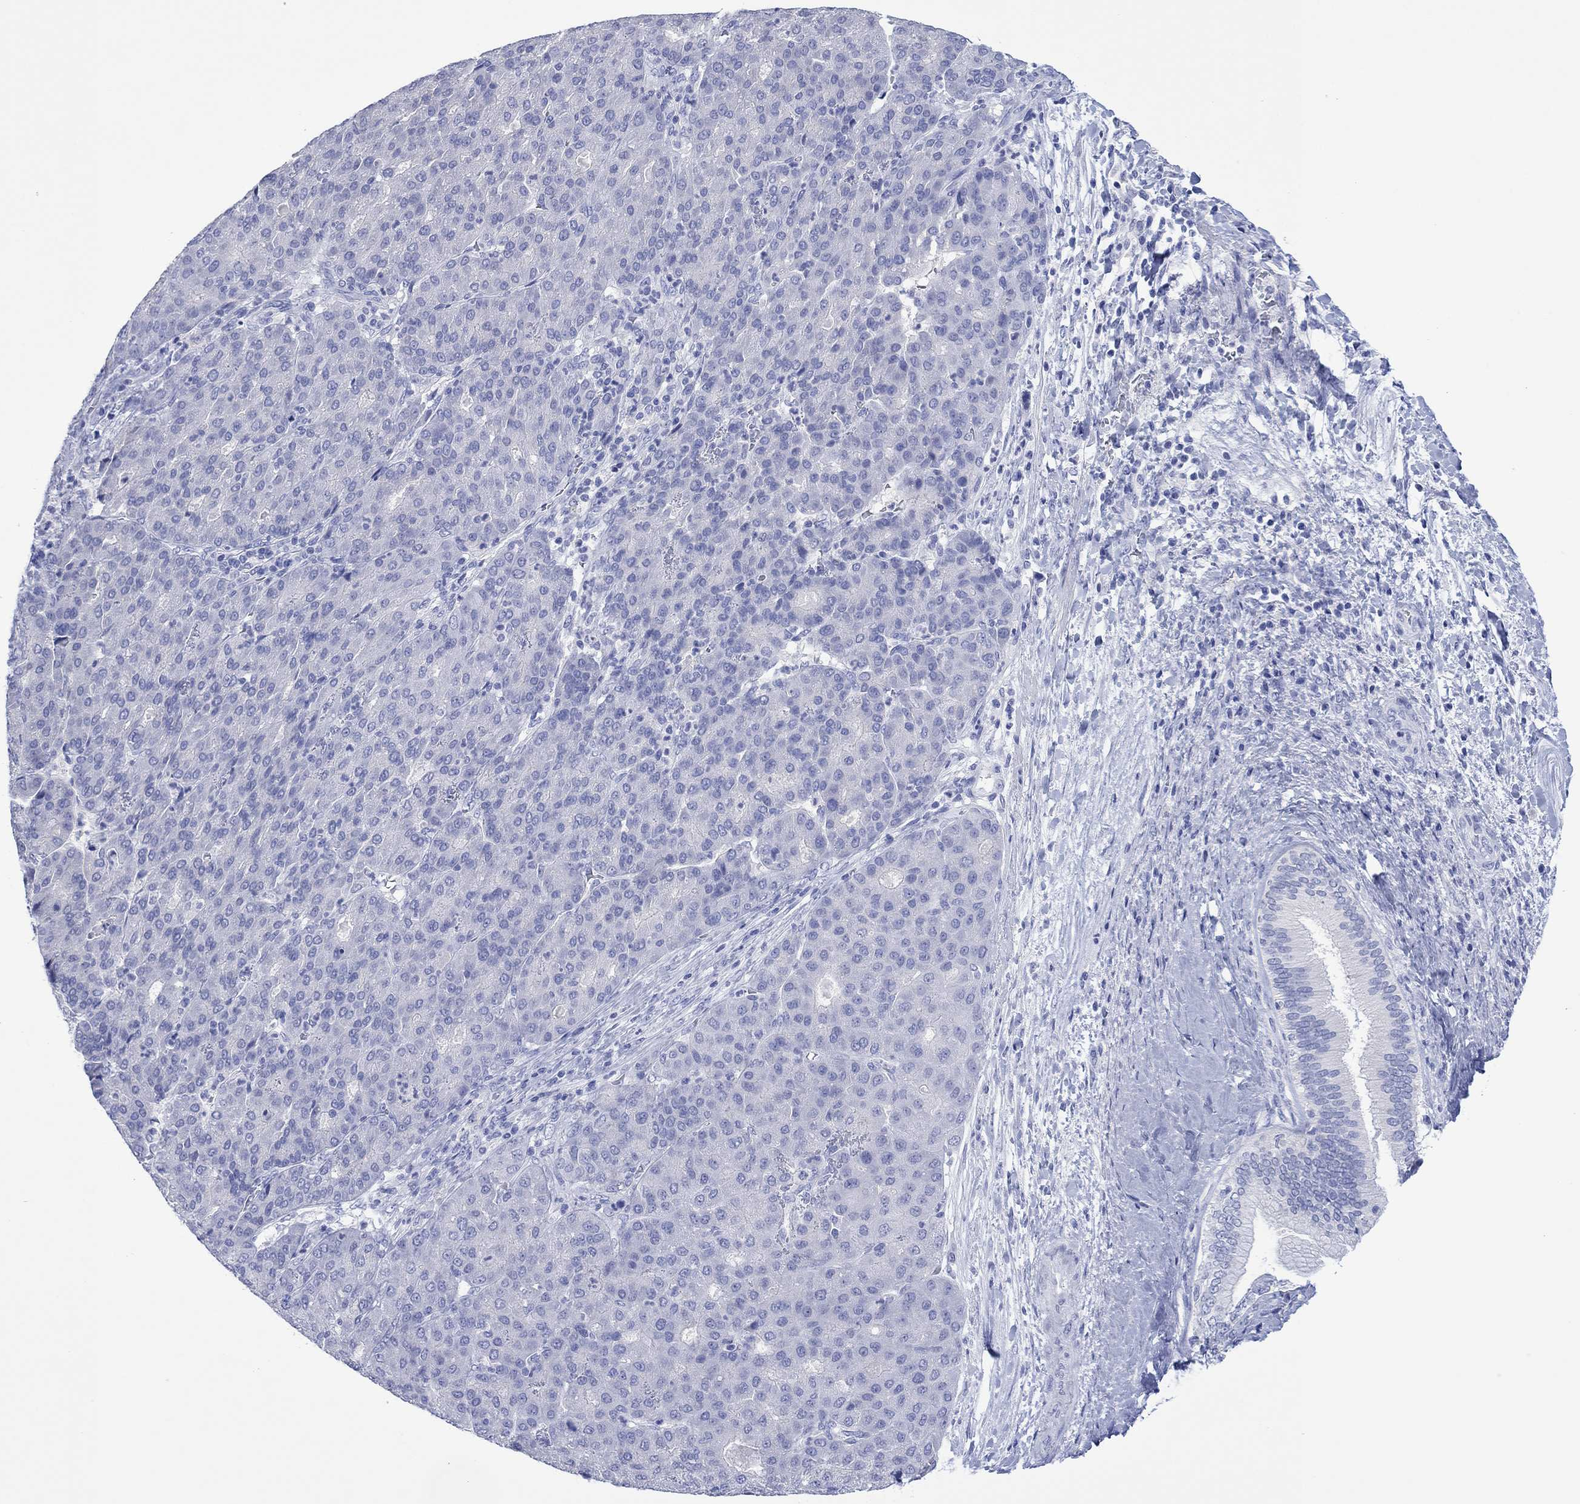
{"staining": {"intensity": "negative", "quantity": "none", "location": "none"}, "tissue": "liver cancer", "cell_type": "Tumor cells", "image_type": "cancer", "snomed": [{"axis": "morphology", "description": "Carcinoma, Hepatocellular, NOS"}, {"axis": "topography", "description": "Liver"}], "caption": "The image shows no significant expression in tumor cells of liver hepatocellular carcinoma. Brightfield microscopy of IHC stained with DAB (brown) and hematoxylin (blue), captured at high magnification.", "gene": "MLANA", "patient": {"sex": "male", "age": 65}}